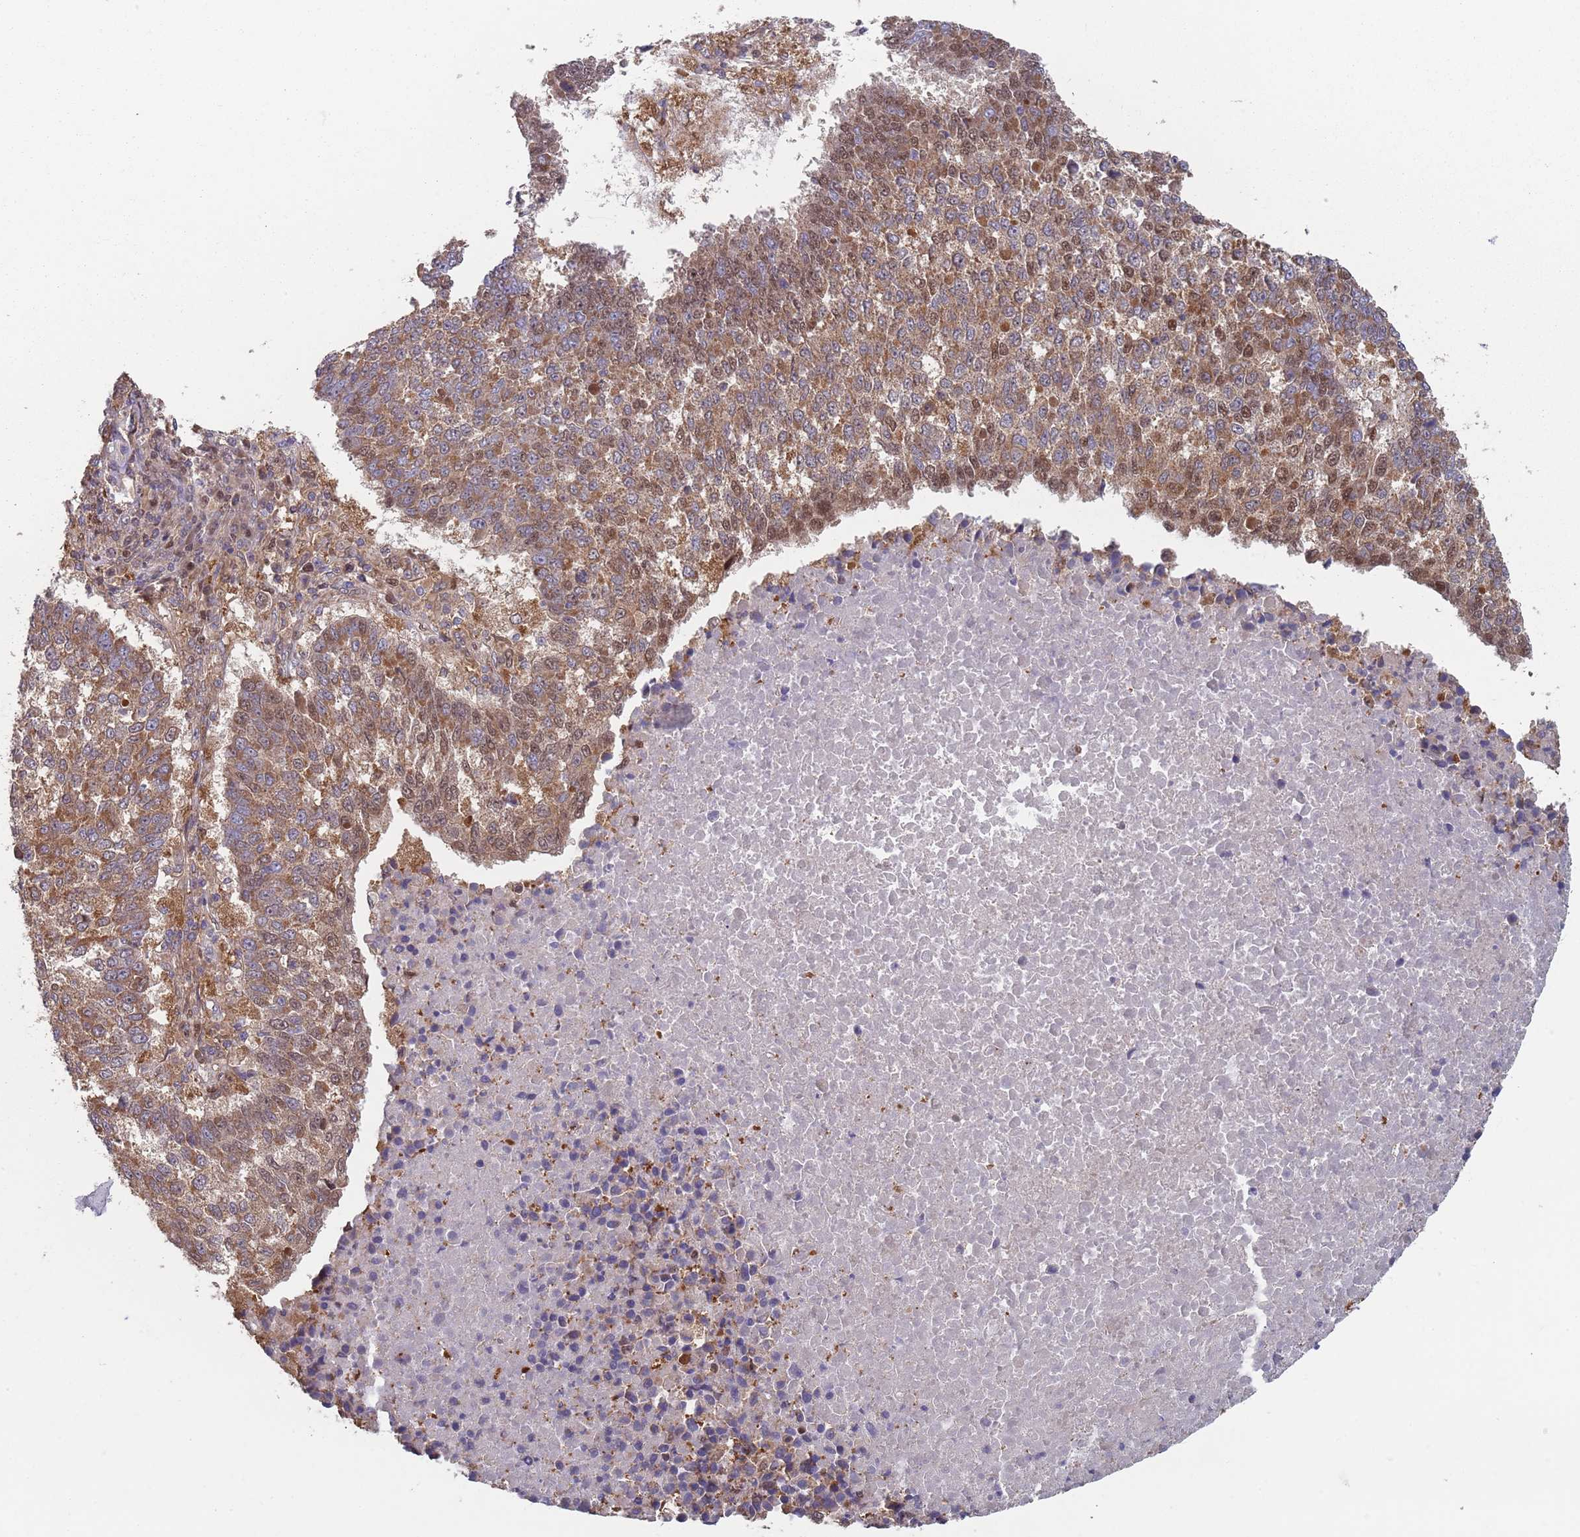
{"staining": {"intensity": "moderate", "quantity": ">75%", "location": "cytoplasmic/membranous"}, "tissue": "lung cancer", "cell_type": "Tumor cells", "image_type": "cancer", "snomed": [{"axis": "morphology", "description": "Squamous cell carcinoma, NOS"}, {"axis": "topography", "description": "Lung"}], "caption": "The immunohistochemical stain highlights moderate cytoplasmic/membranous positivity in tumor cells of squamous cell carcinoma (lung) tissue. (Stains: DAB in brown, nuclei in blue, Microscopy: brightfield microscopy at high magnification).", "gene": "GDI2", "patient": {"sex": "male", "age": 73}}